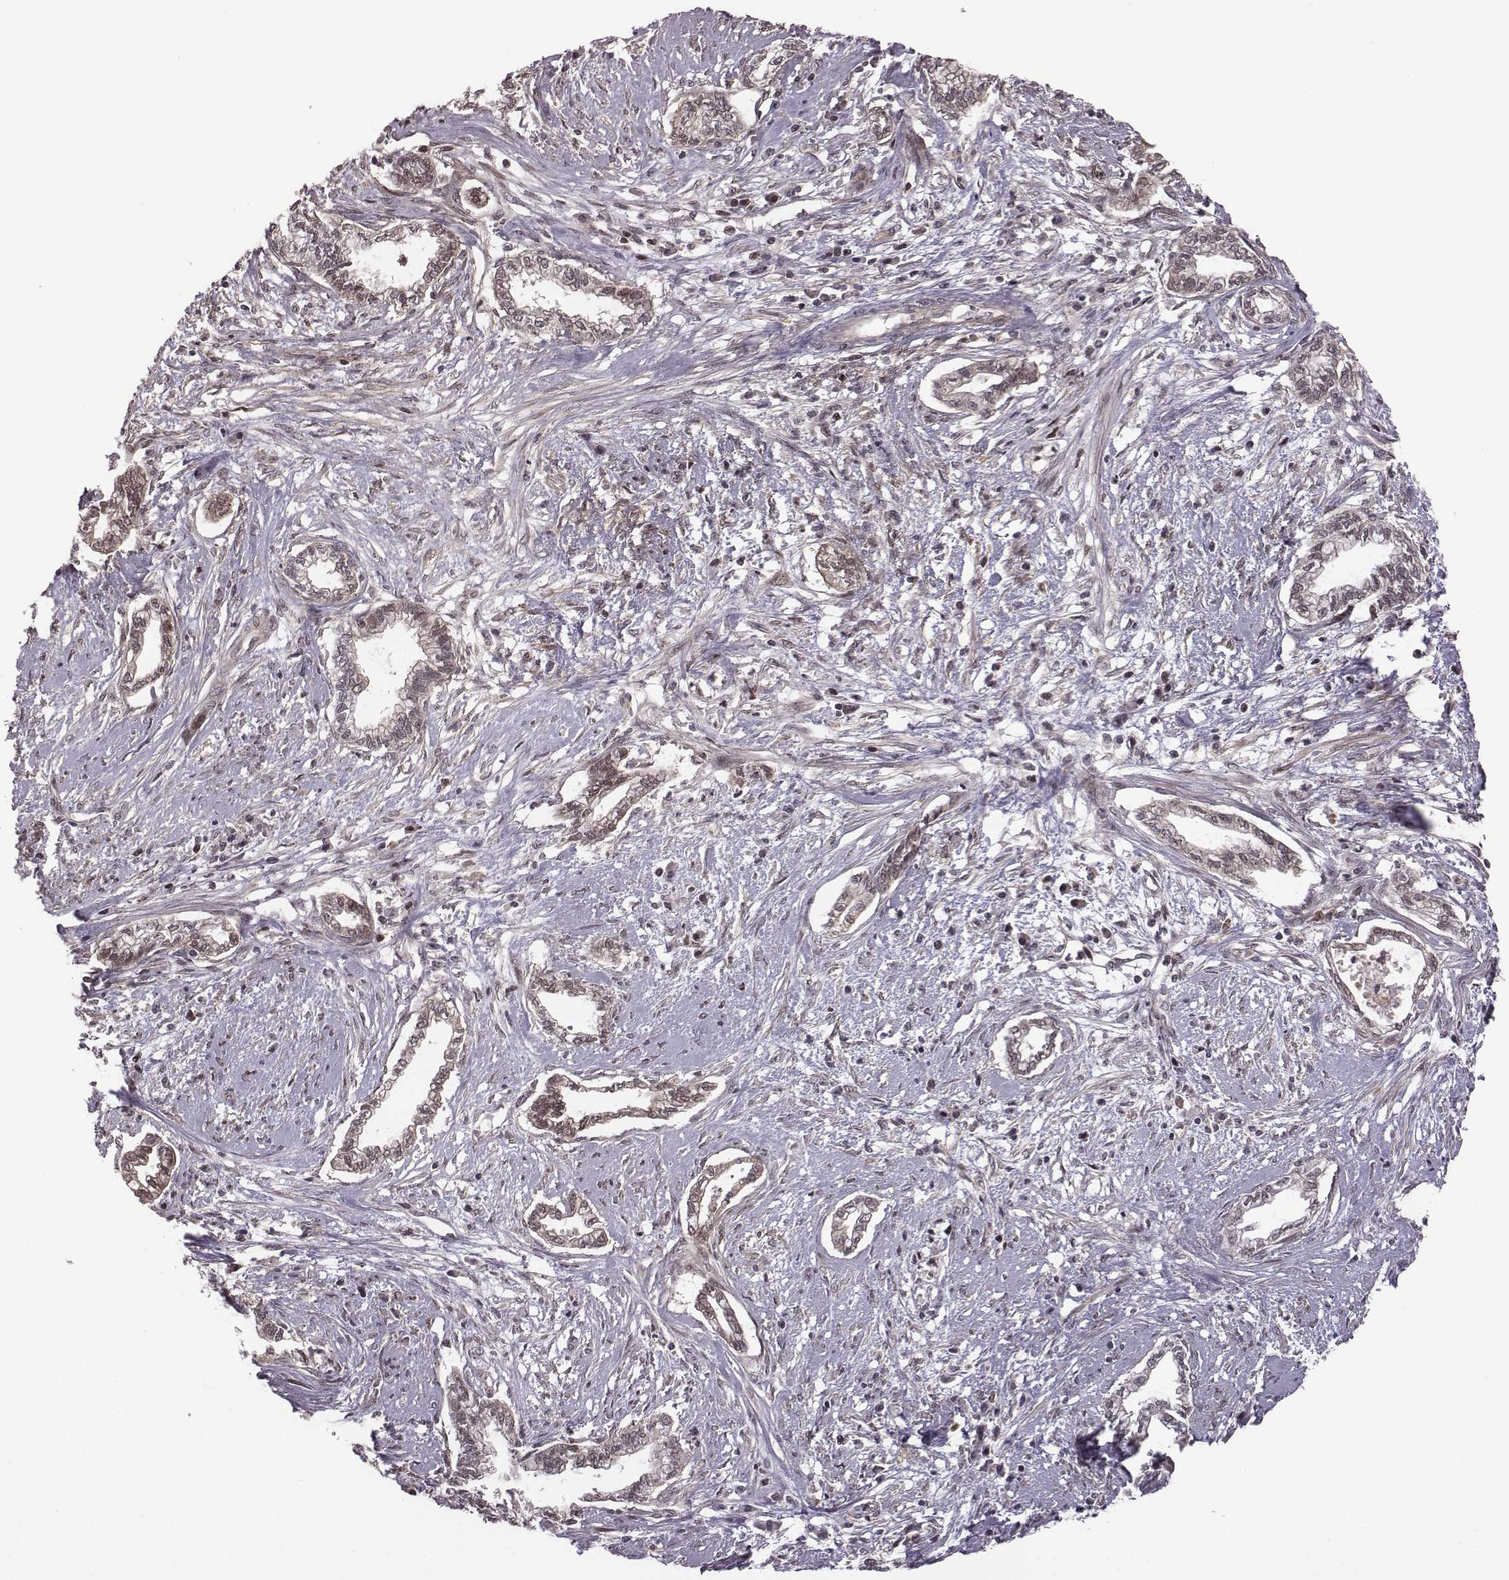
{"staining": {"intensity": "negative", "quantity": "none", "location": "none"}, "tissue": "cervical cancer", "cell_type": "Tumor cells", "image_type": "cancer", "snomed": [{"axis": "morphology", "description": "Adenocarcinoma, NOS"}, {"axis": "topography", "description": "Cervix"}], "caption": "There is no significant positivity in tumor cells of cervical cancer. (Brightfield microscopy of DAB immunohistochemistry at high magnification).", "gene": "RPL3", "patient": {"sex": "female", "age": 62}}